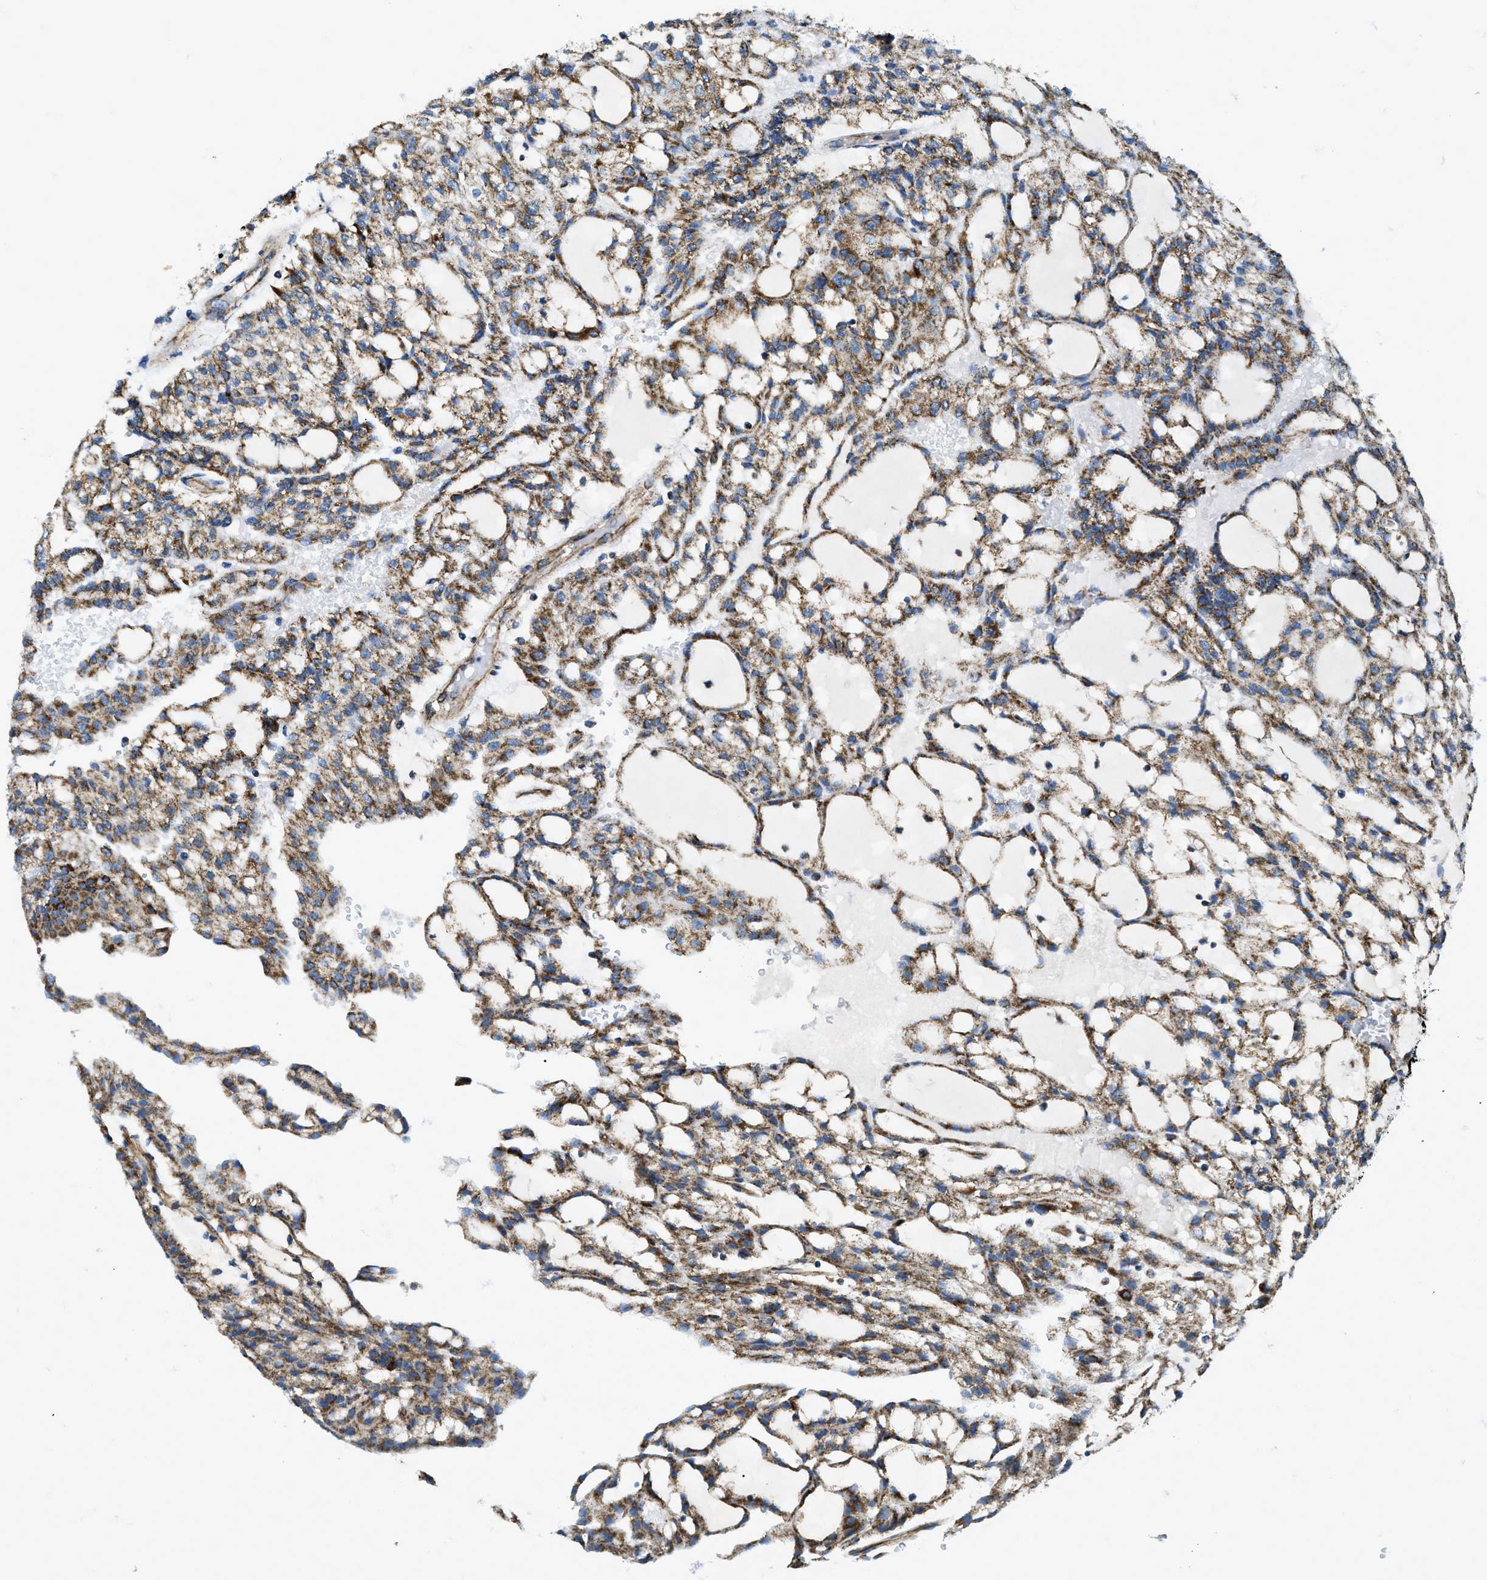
{"staining": {"intensity": "strong", "quantity": ">75%", "location": "cytoplasmic/membranous"}, "tissue": "renal cancer", "cell_type": "Tumor cells", "image_type": "cancer", "snomed": [{"axis": "morphology", "description": "Adenocarcinoma, NOS"}, {"axis": "topography", "description": "Kidney"}], "caption": "Protein staining of renal cancer (adenocarcinoma) tissue displays strong cytoplasmic/membranous expression in approximately >75% of tumor cells.", "gene": "STK33", "patient": {"sex": "male", "age": 63}}